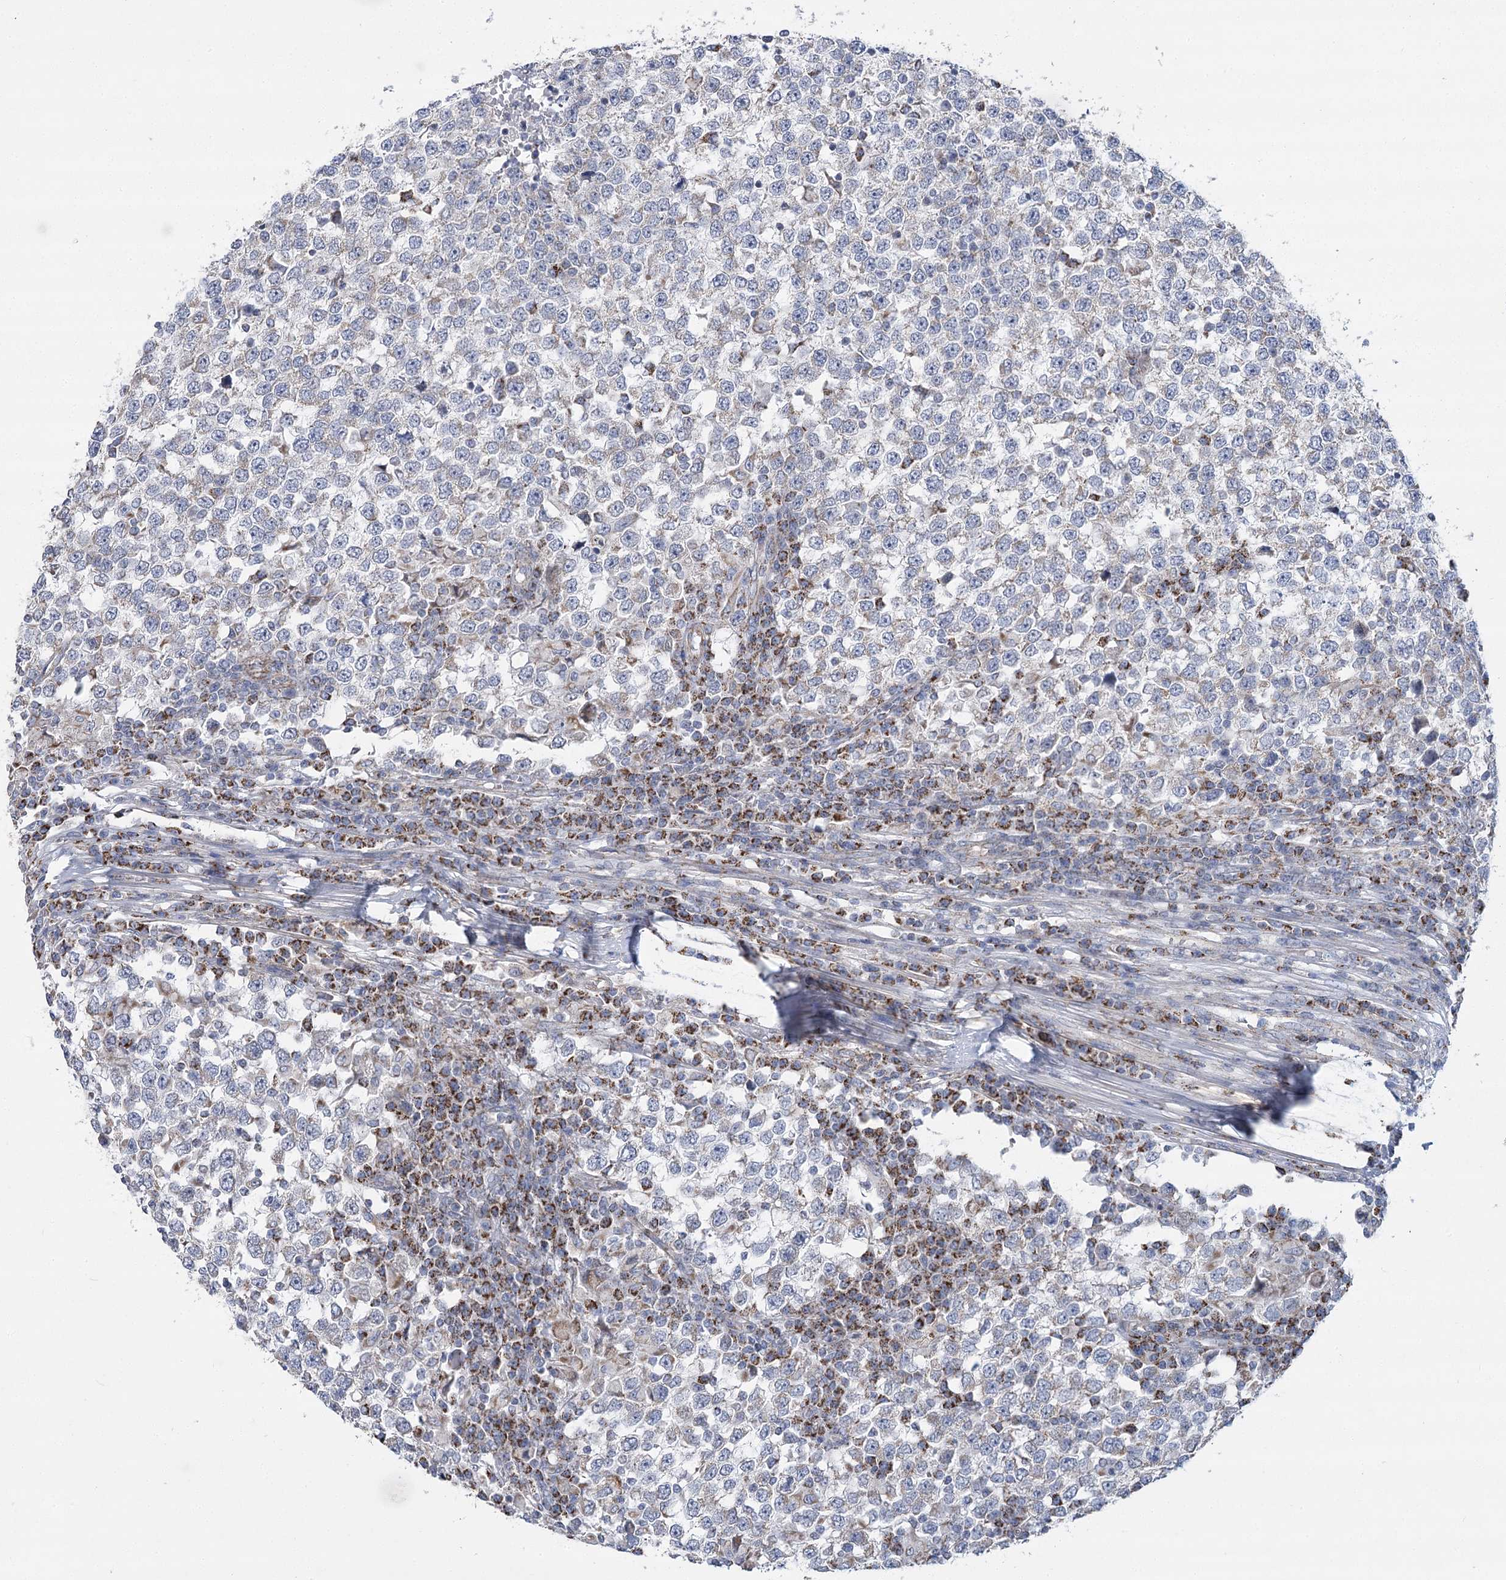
{"staining": {"intensity": "negative", "quantity": "none", "location": "none"}, "tissue": "testis cancer", "cell_type": "Tumor cells", "image_type": "cancer", "snomed": [{"axis": "morphology", "description": "Seminoma, NOS"}, {"axis": "topography", "description": "Testis"}], "caption": "DAB (3,3'-diaminobenzidine) immunohistochemical staining of human seminoma (testis) displays no significant expression in tumor cells.", "gene": "SNX7", "patient": {"sex": "male", "age": 65}}